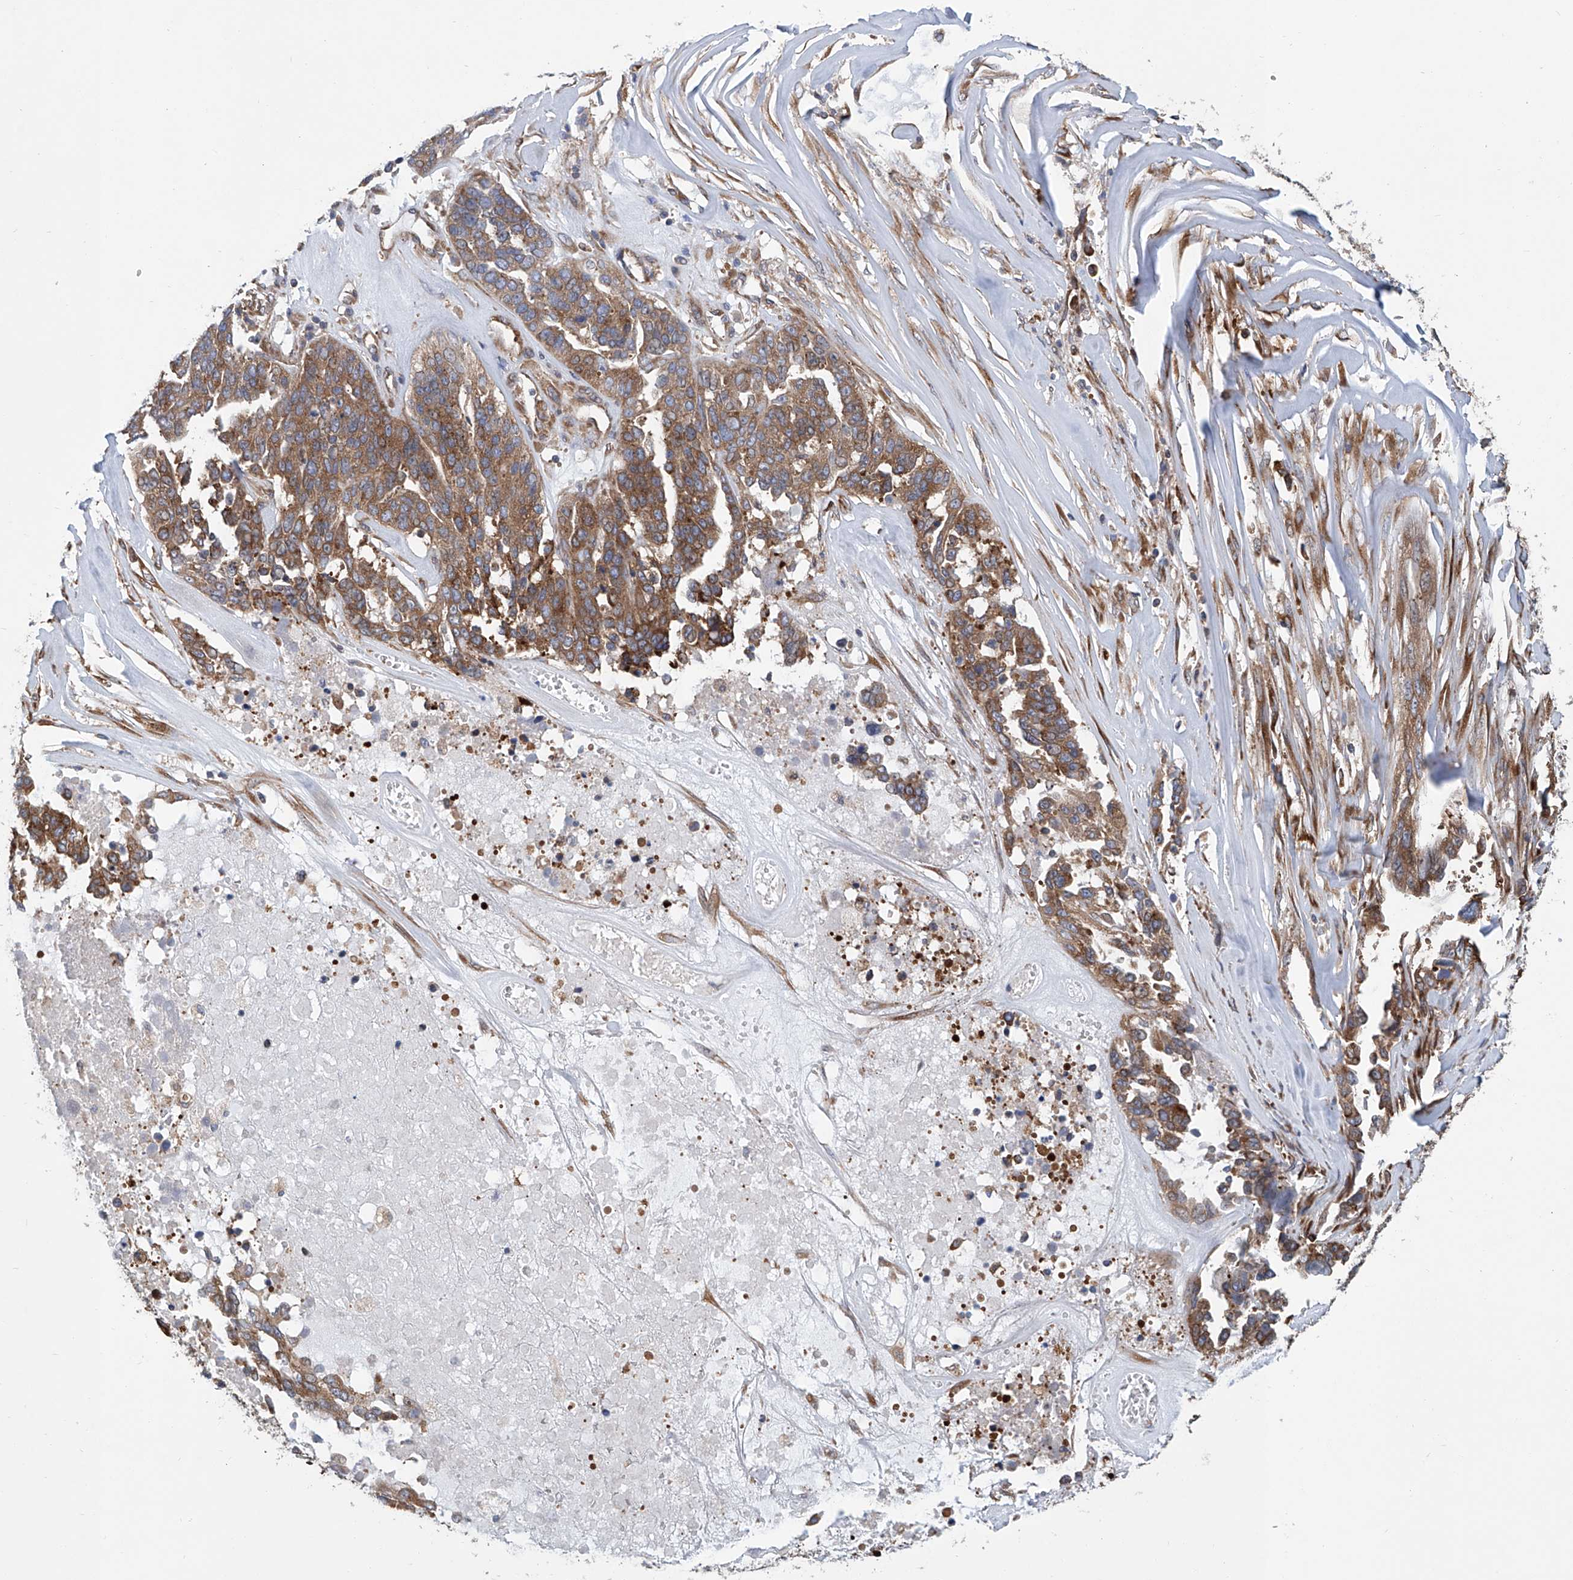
{"staining": {"intensity": "moderate", "quantity": ">75%", "location": "cytoplasmic/membranous"}, "tissue": "ovarian cancer", "cell_type": "Tumor cells", "image_type": "cancer", "snomed": [{"axis": "morphology", "description": "Cystadenocarcinoma, serous, NOS"}, {"axis": "topography", "description": "Ovary"}], "caption": "Immunohistochemical staining of ovarian cancer demonstrates medium levels of moderate cytoplasmic/membranous staining in approximately >75% of tumor cells.", "gene": "SENP2", "patient": {"sex": "female", "age": 44}}